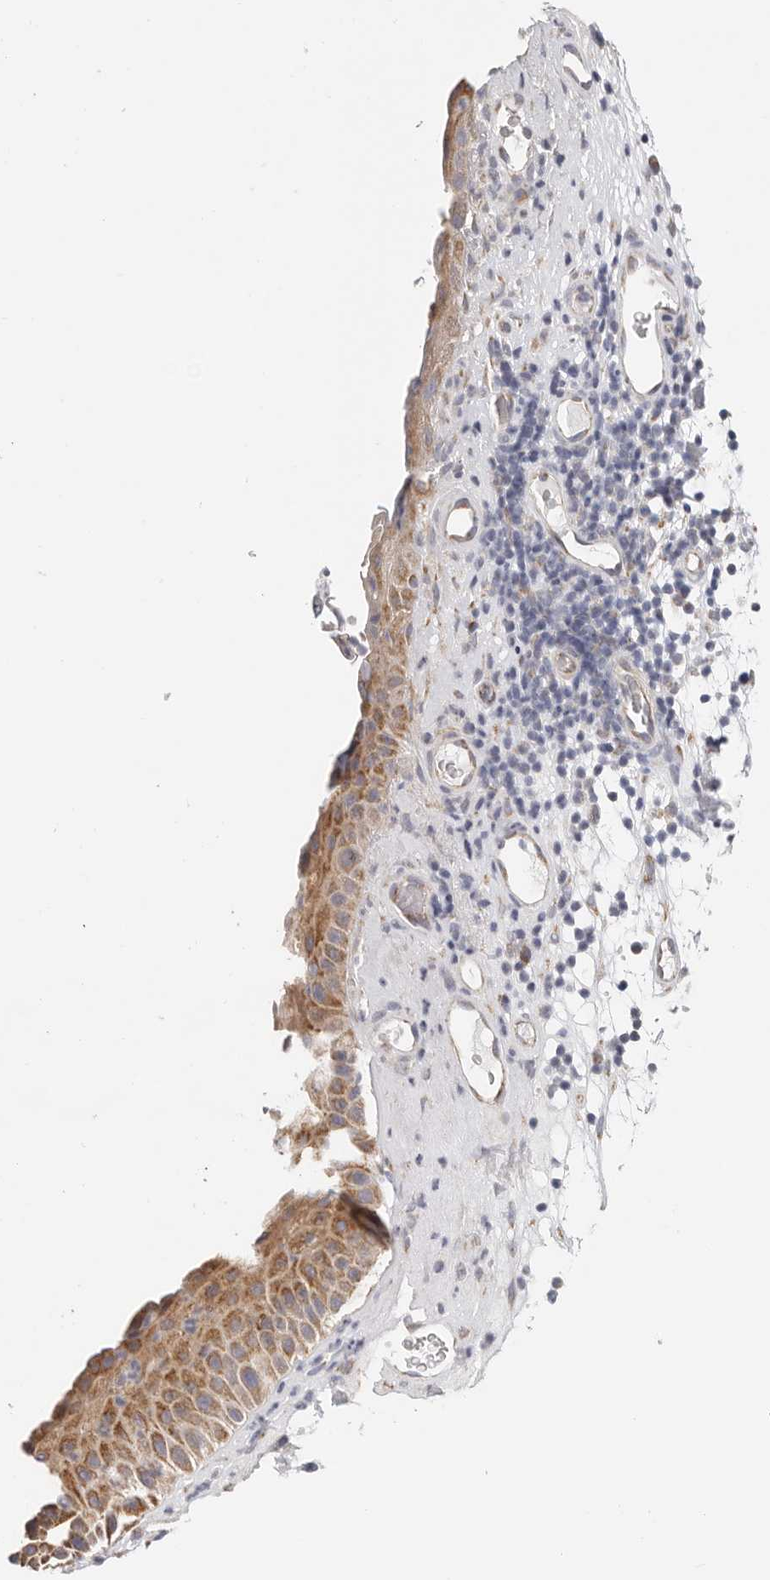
{"staining": {"intensity": "moderate", "quantity": ">75%", "location": "cytoplasmic/membranous"}, "tissue": "nasopharynx", "cell_type": "Respiratory epithelial cells", "image_type": "normal", "snomed": [{"axis": "morphology", "description": "Normal tissue, NOS"}, {"axis": "topography", "description": "Nasopharynx"}], "caption": "Protein staining exhibits moderate cytoplasmic/membranous expression in about >75% of respiratory epithelial cells in unremarkable nasopharynx.", "gene": "AFDN", "patient": {"sex": "male", "age": 64}}